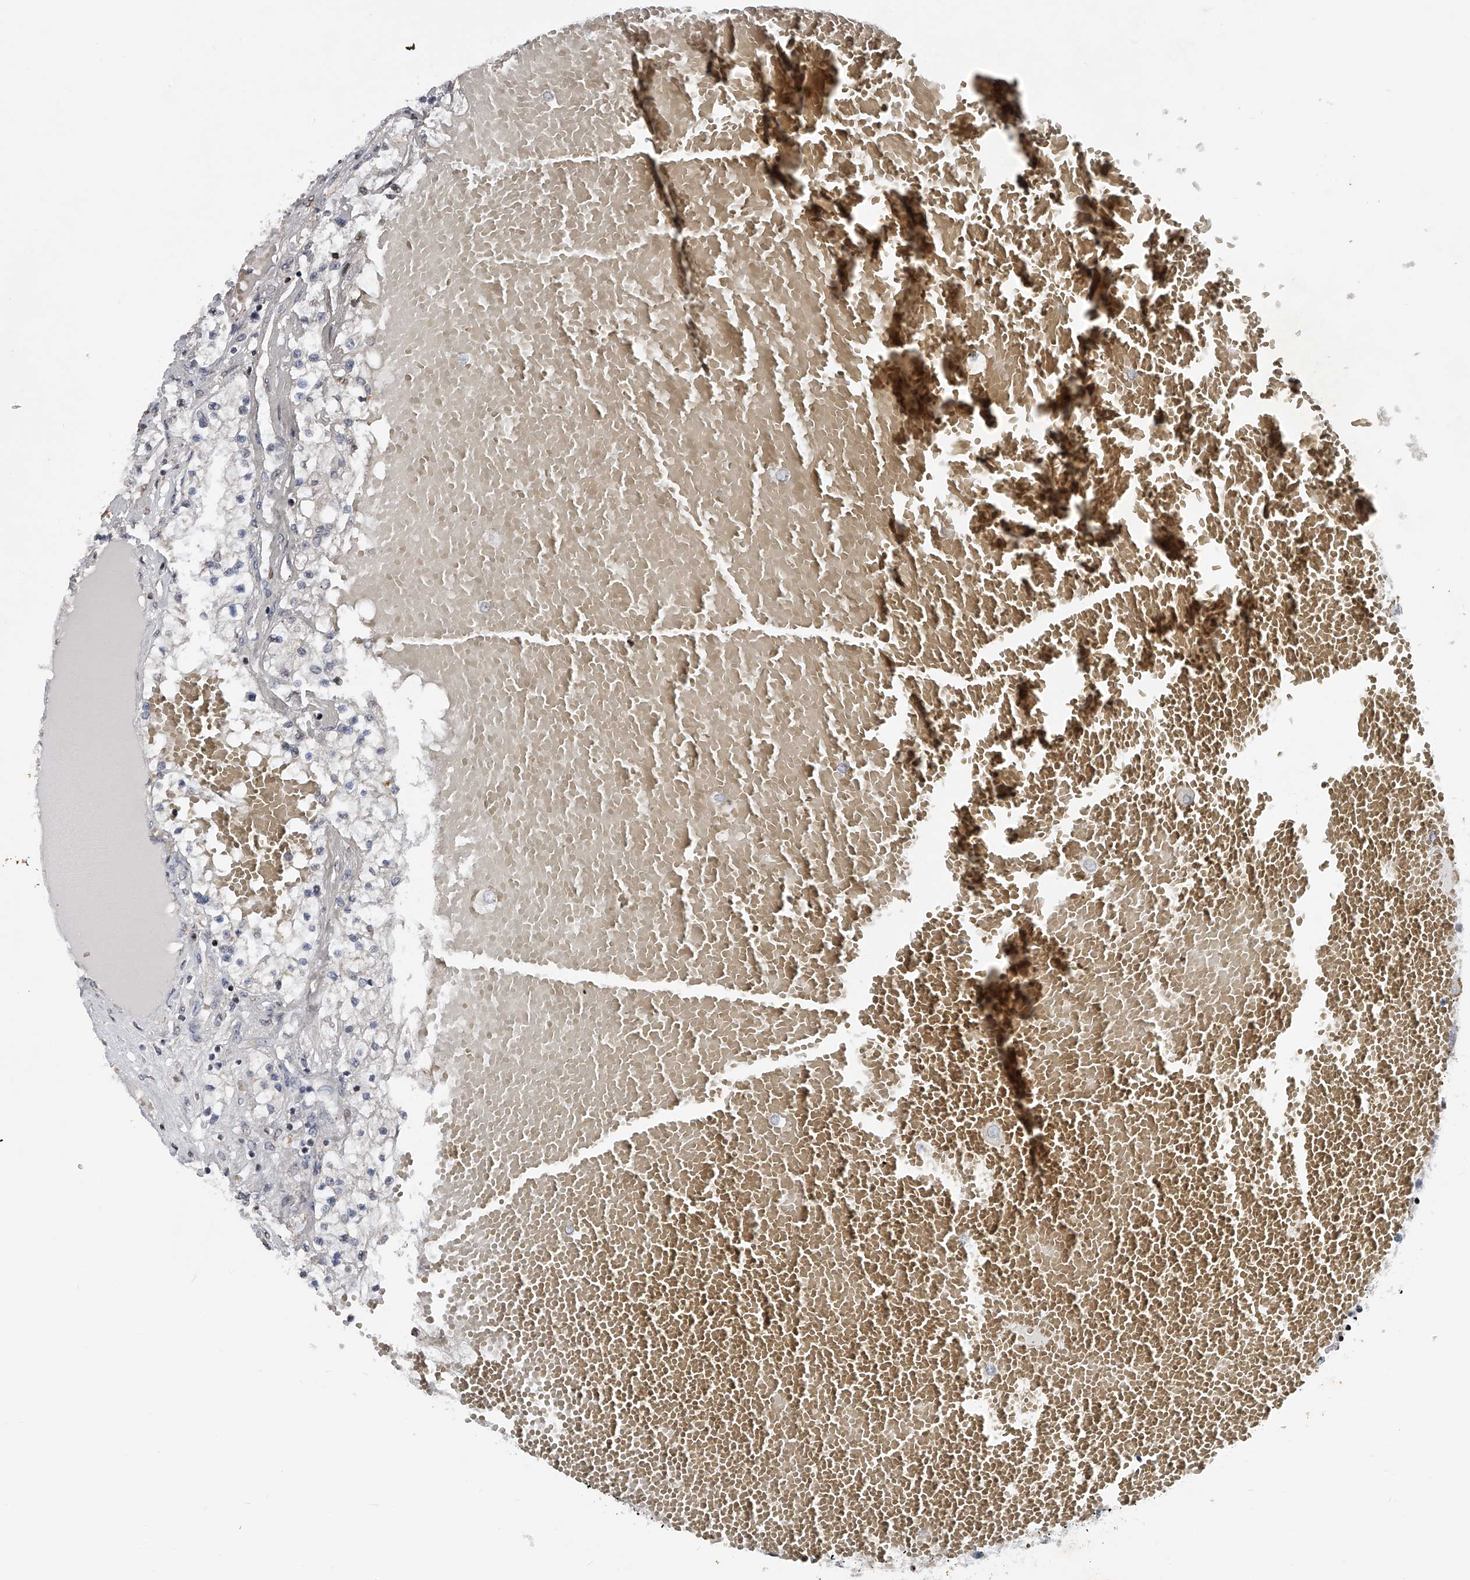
{"staining": {"intensity": "negative", "quantity": "none", "location": "none"}, "tissue": "renal cancer", "cell_type": "Tumor cells", "image_type": "cancer", "snomed": [{"axis": "morphology", "description": "Normal tissue, NOS"}, {"axis": "morphology", "description": "Adenocarcinoma, NOS"}, {"axis": "topography", "description": "Kidney"}], "caption": "An image of human adenocarcinoma (renal) is negative for staining in tumor cells.", "gene": "RWDD2A", "patient": {"sex": "male", "age": 68}}